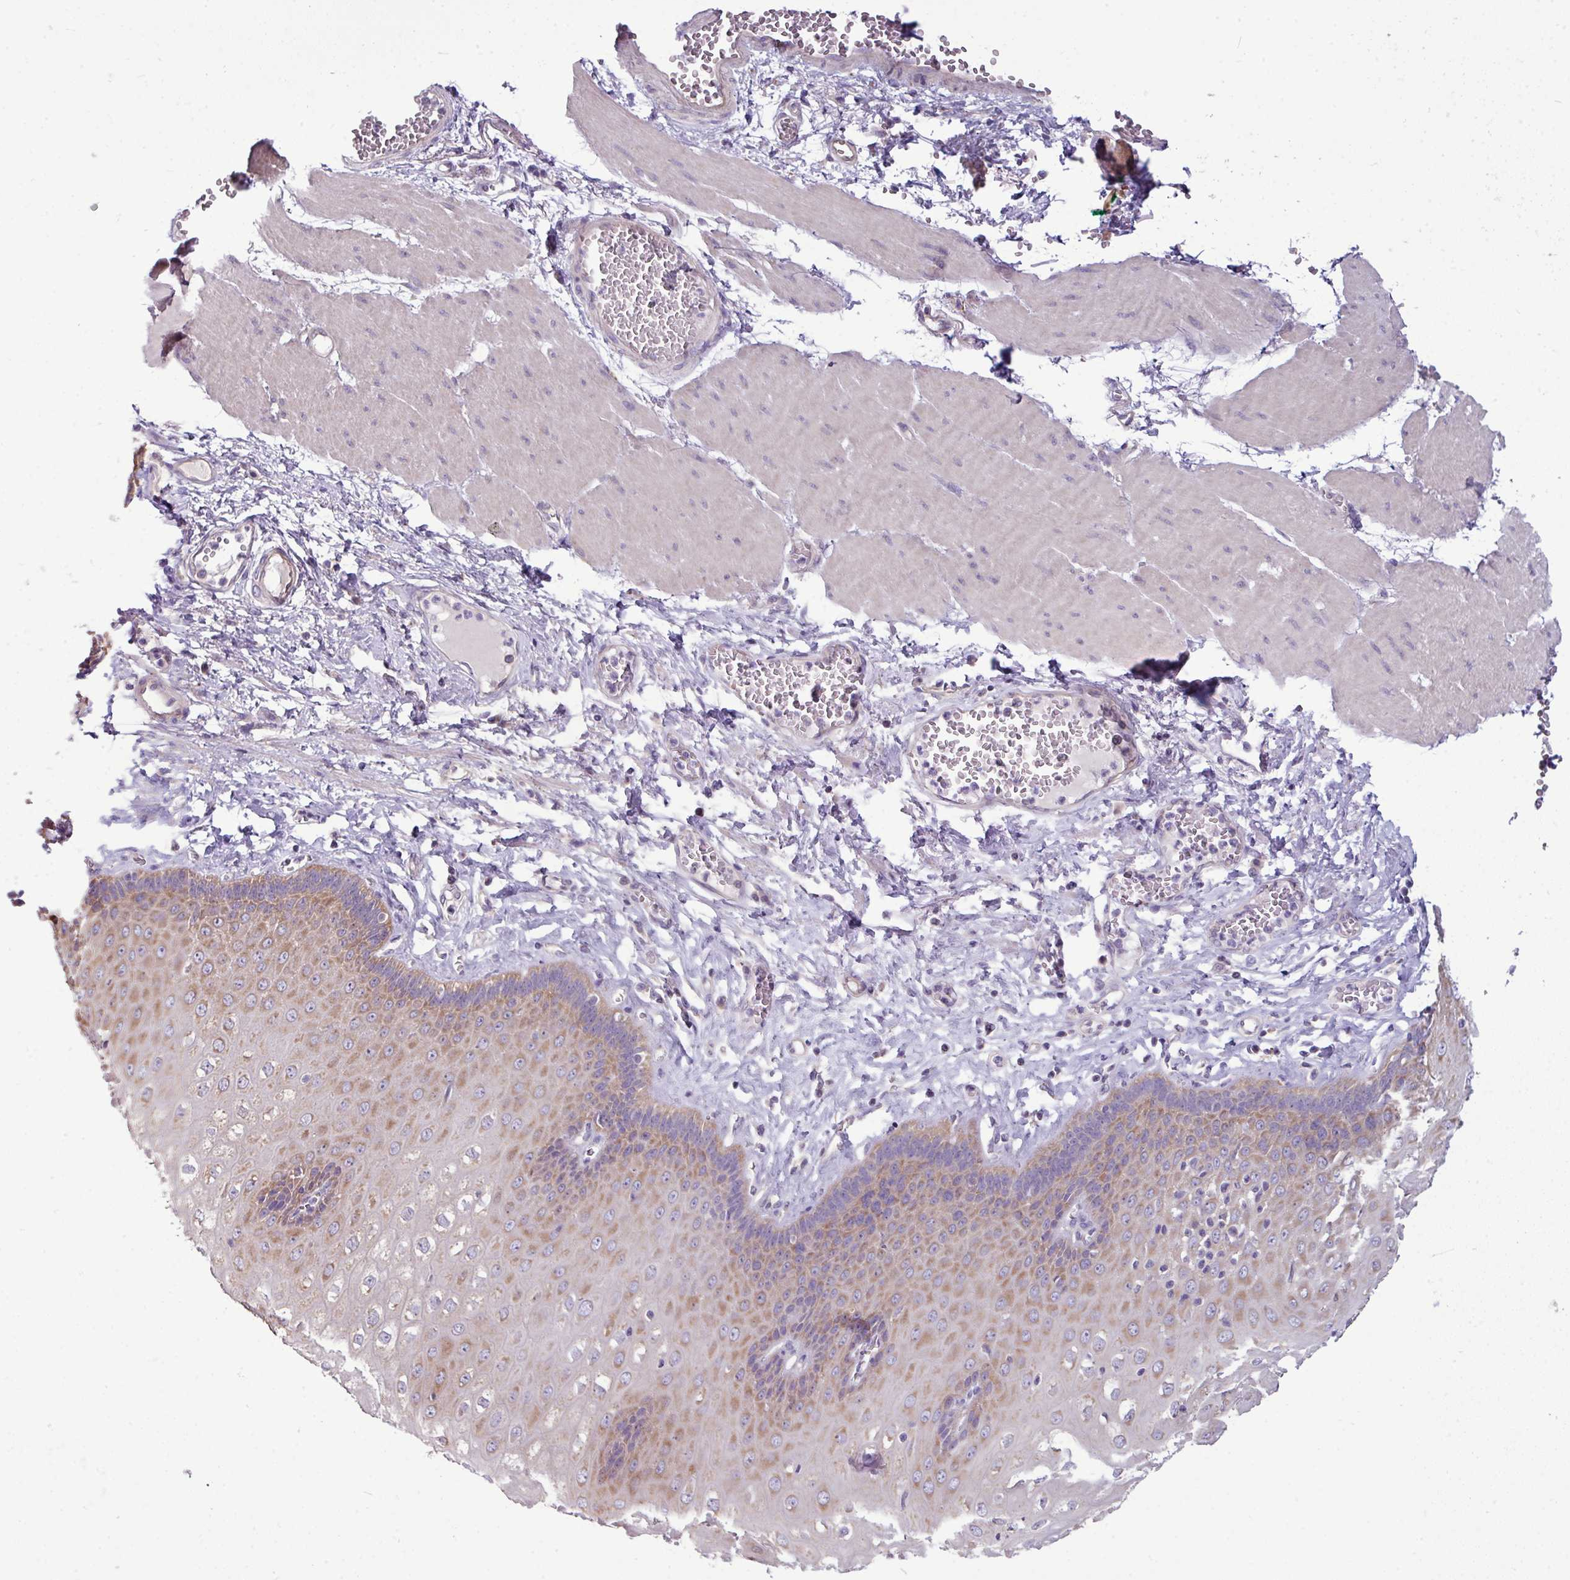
{"staining": {"intensity": "moderate", "quantity": "25%-75%", "location": "cytoplasmic/membranous"}, "tissue": "esophagus", "cell_type": "Squamous epithelial cells", "image_type": "normal", "snomed": [{"axis": "morphology", "description": "Normal tissue, NOS"}, {"axis": "topography", "description": "Esophagus"}], "caption": "IHC histopathology image of benign esophagus: human esophagus stained using IHC demonstrates medium levels of moderate protein expression localized specifically in the cytoplasmic/membranous of squamous epithelial cells, appearing as a cytoplasmic/membranous brown color.", "gene": "AGAP4", "patient": {"sex": "male", "age": 60}}